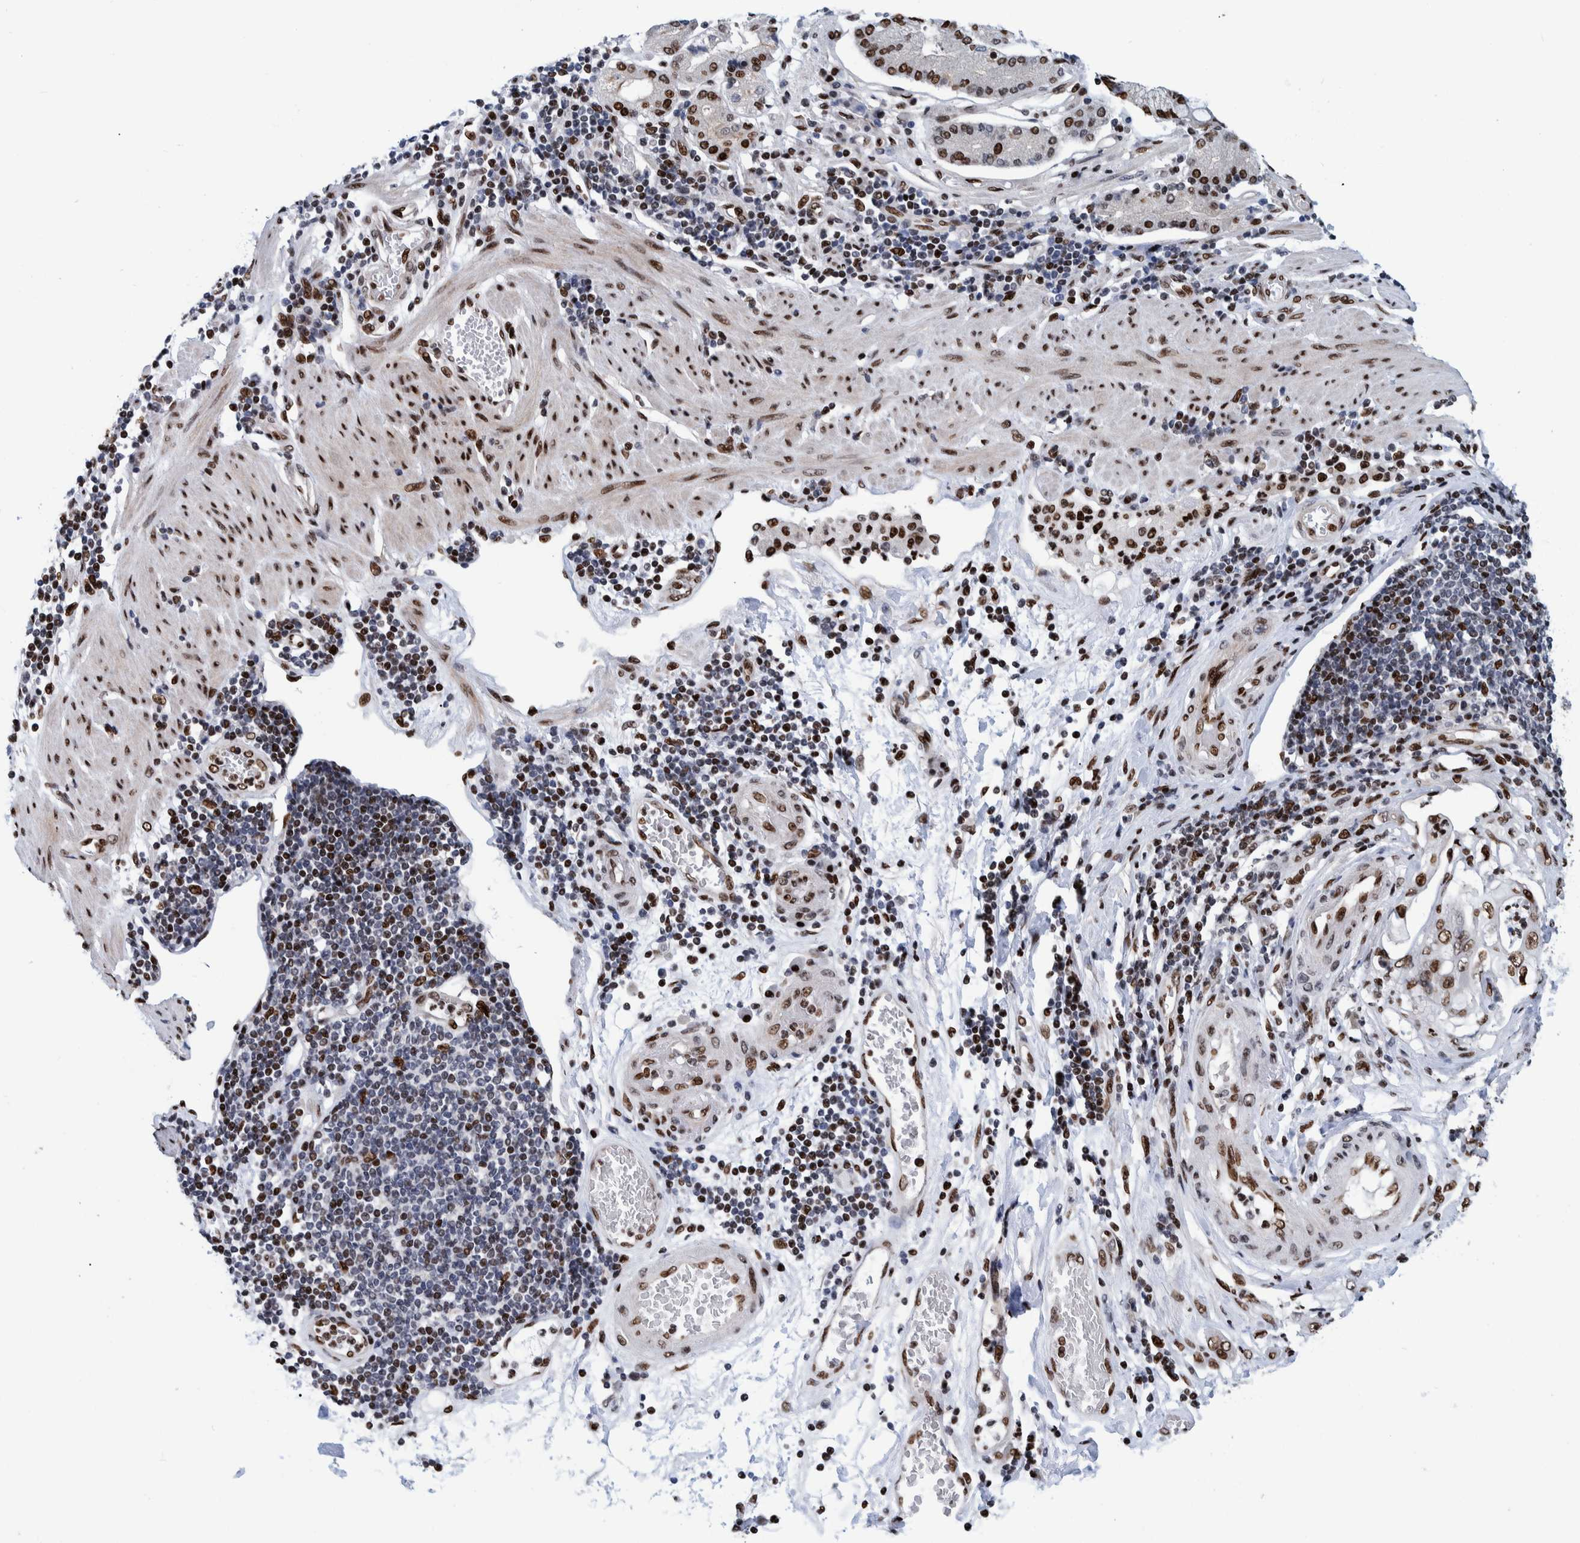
{"staining": {"intensity": "strong", "quantity": ">75%", "location": "nuclear"}, "tissue": "stomach cancer", "cell_type": "Tumor cells", "image_type": "cancer", "snomed": [{"axis": "morphology", "description": "Adenocarcinoma, NOS"}, {"axis": "topography", "description": "Stomach"}], "caption": "Immunohistochemical staining of stomach cancer (adenocarcinoma) displays strong nuclear protein staining in approximately >75% of tumor cells.", "gene": "HEATR9", "patient": {"sex": "female", "age": 73}}